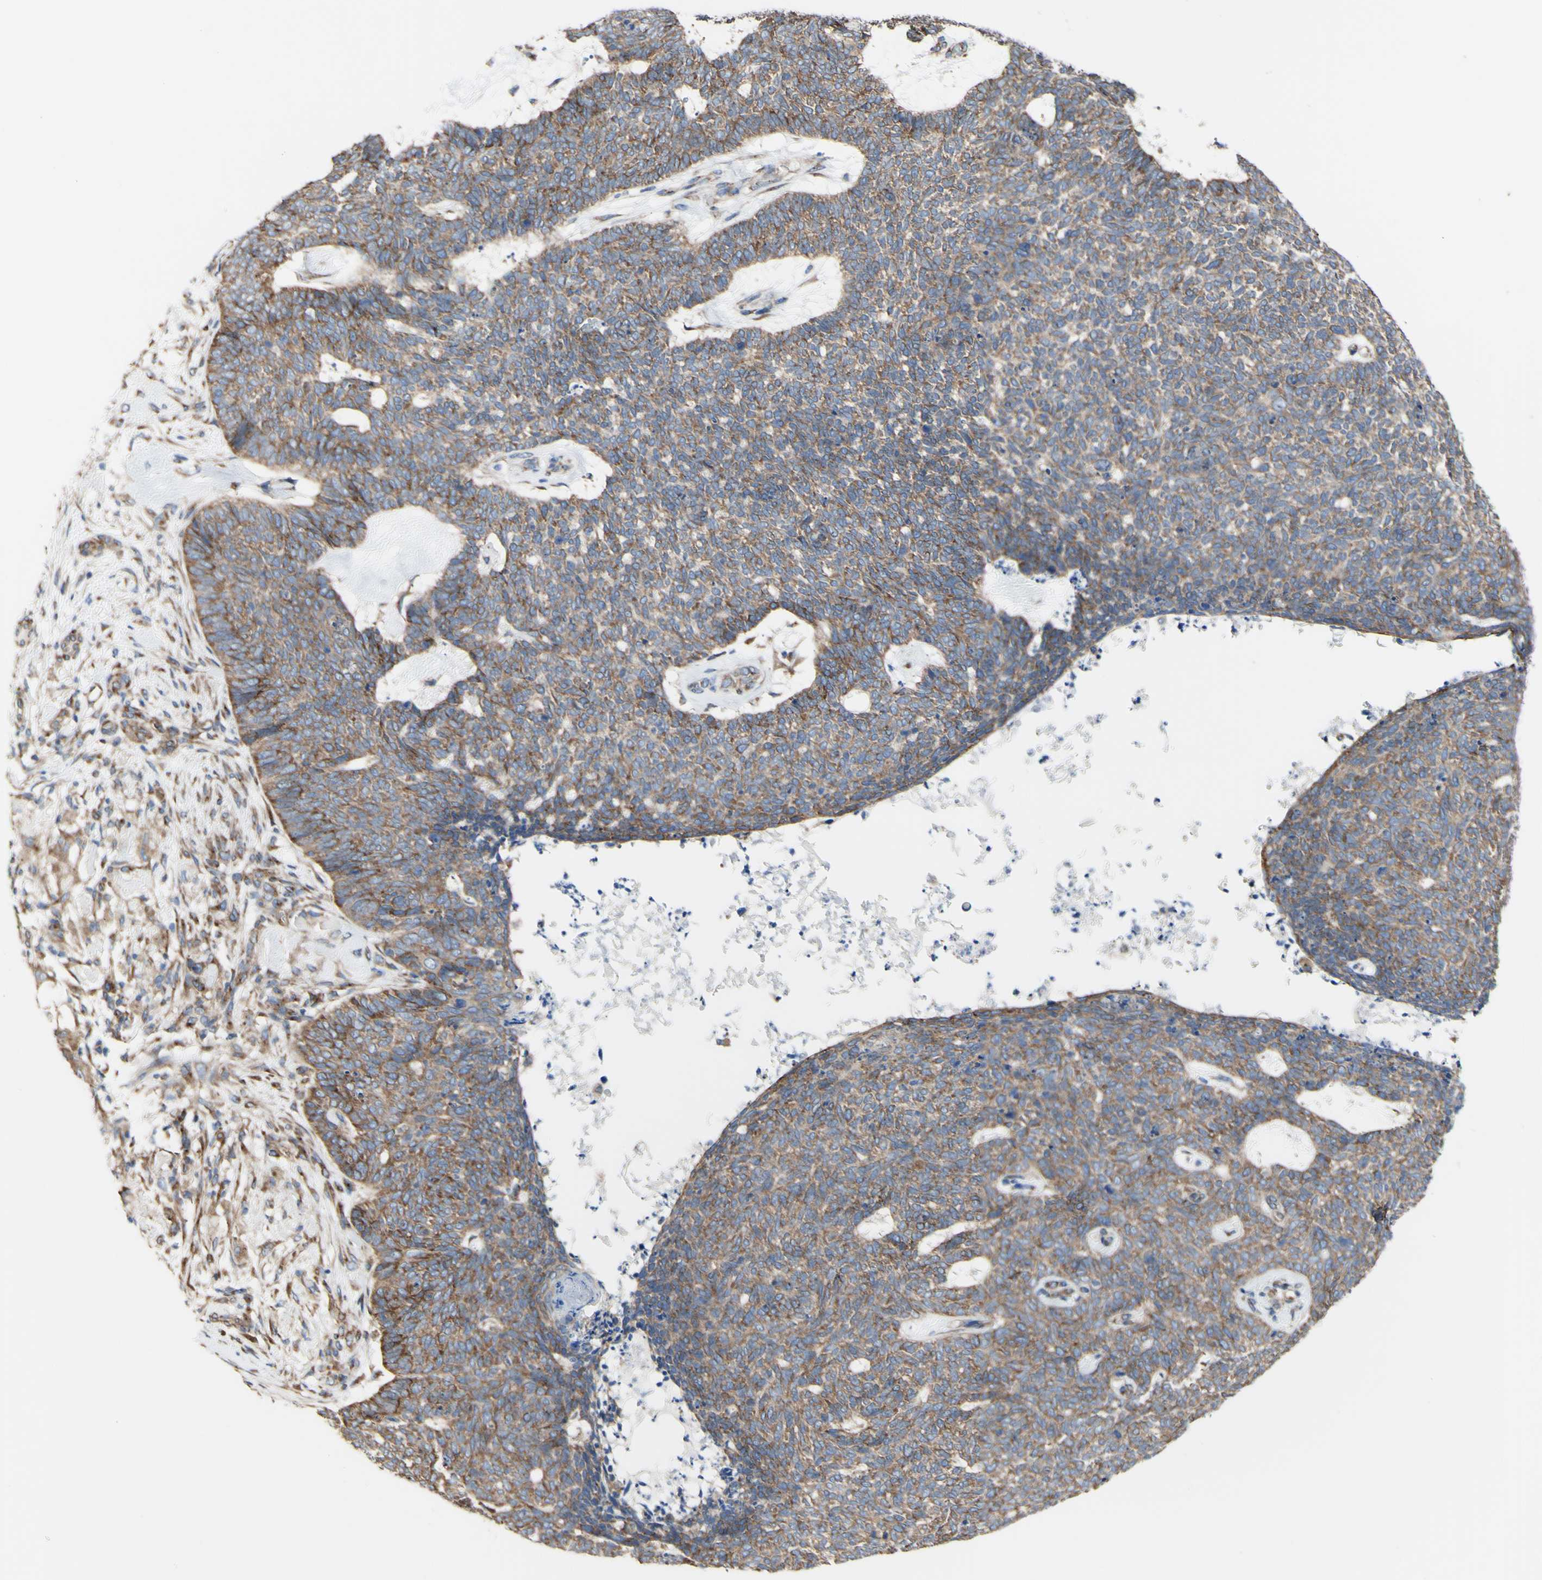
{"staining": {"intensity": "moderate", "quantity": ">75%", "location": "cytoplasmic/membranous"}, "tissue": "skin cancer", "cell_type": "Tumor cells", "image_type": "cancer", "snomed": [{"axis": "morphology", "description": "Basal cell carcinoma"}, {"axis": "topography", "description": "Skin"}], "caption": "About >75% of tumor cells in human skin cancer (basal cell carcinoma) show moderate cytoplasmic/membranous protein staining as visualized by brown immunohistochemical staining.", "gene": "LRIG3", "patient": {"sex": "female", "age": 84}}